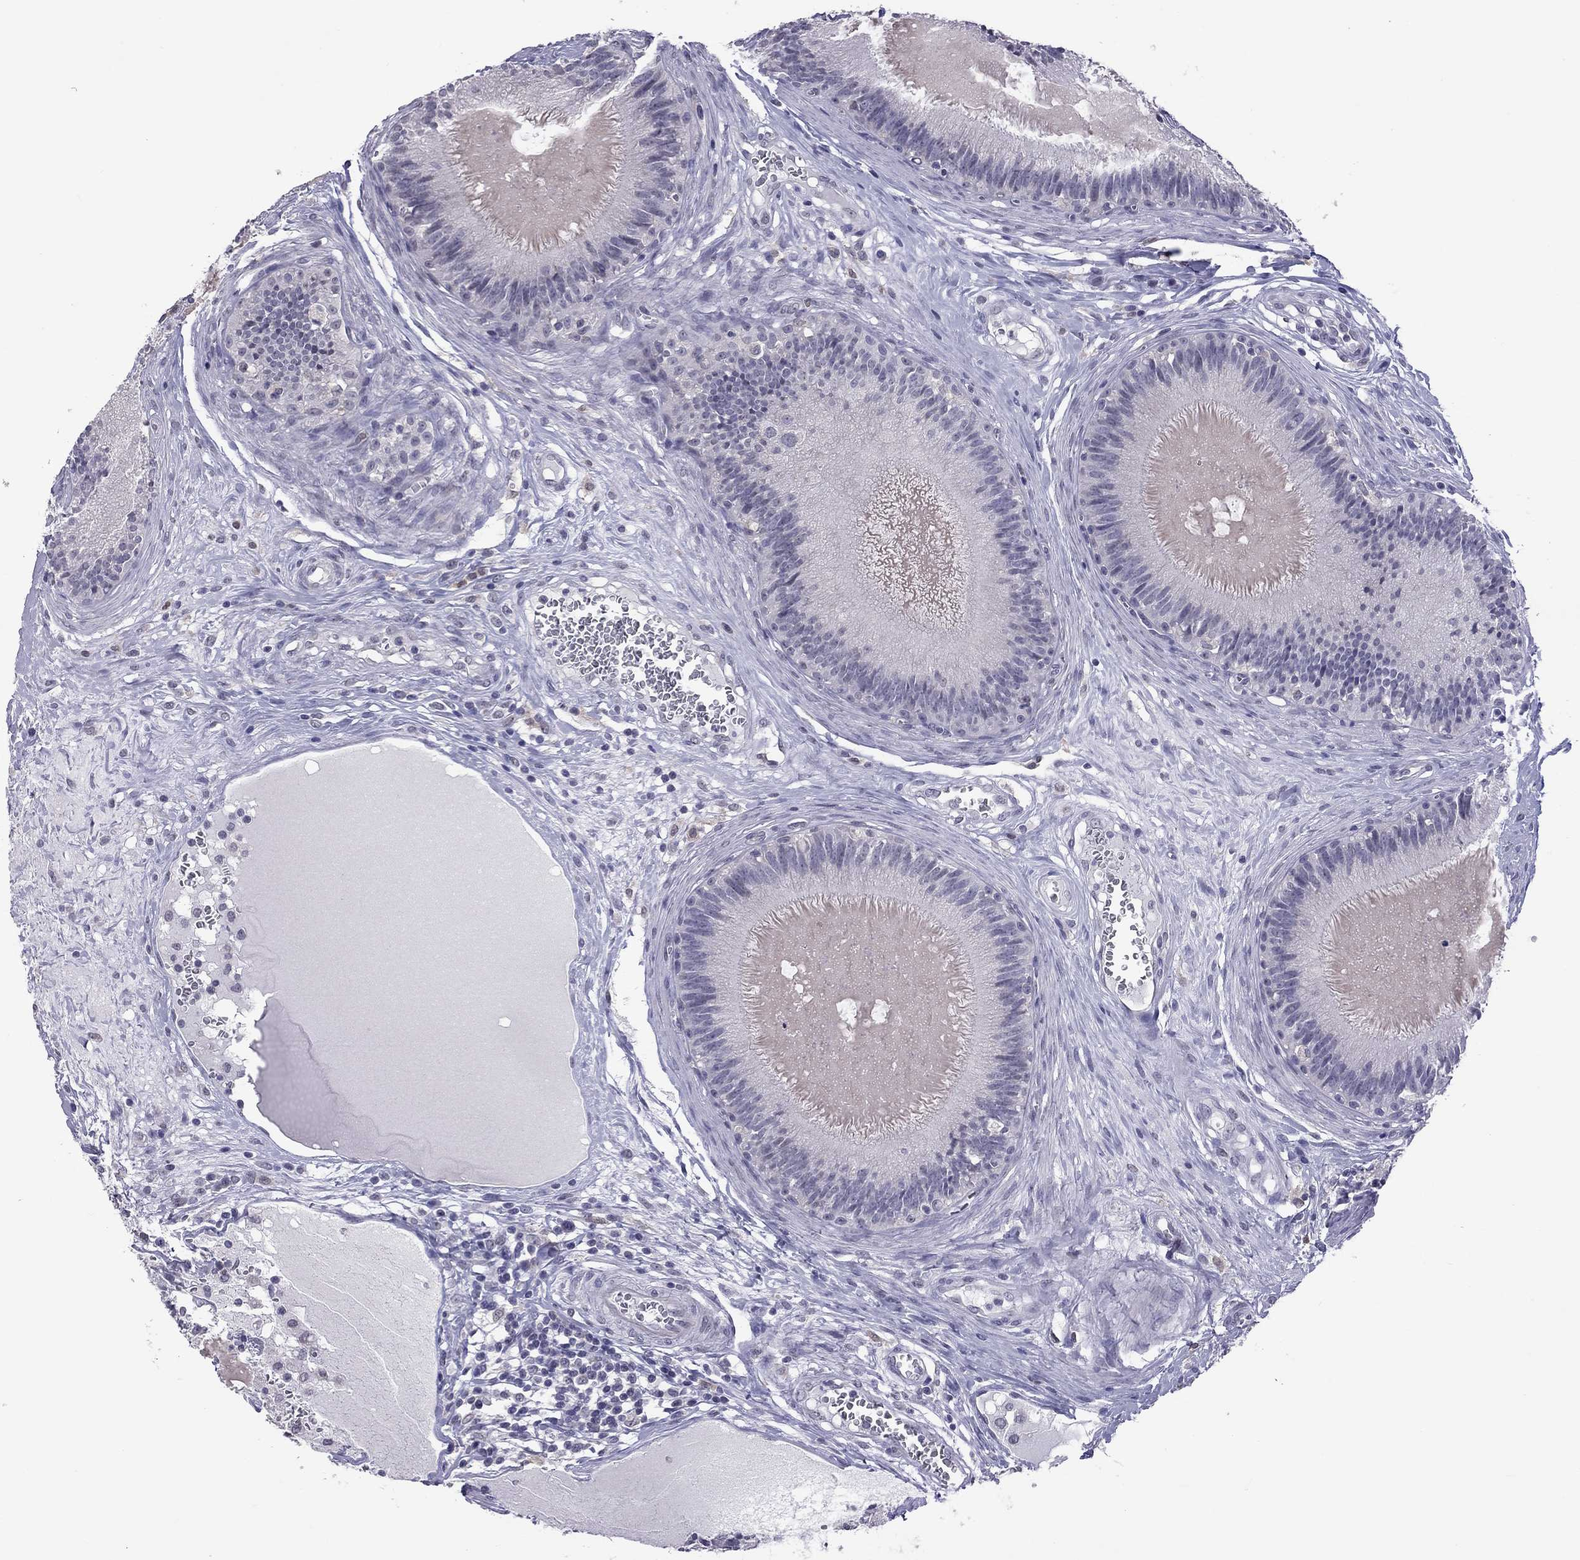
{"staining": {"intensity": "negative", "quantity": "none", "location": "none"}, "tissue": "epididymis", "cell_type": "Glandular cells", "image_type": "normal", "snomed": [{"axis": "morphology", "description": "Normal tissue, NOS"}, {"axis": "topography", "description": "Epididymis"}], "caption": "DAB (3,3'-diaminobenzidine) immunohistochemical staining of normal epididymis exhibits no significant positivity in glandular cells.", "gene": "PPP1R3A", "patient": {"sex": "male", "age": 27}}